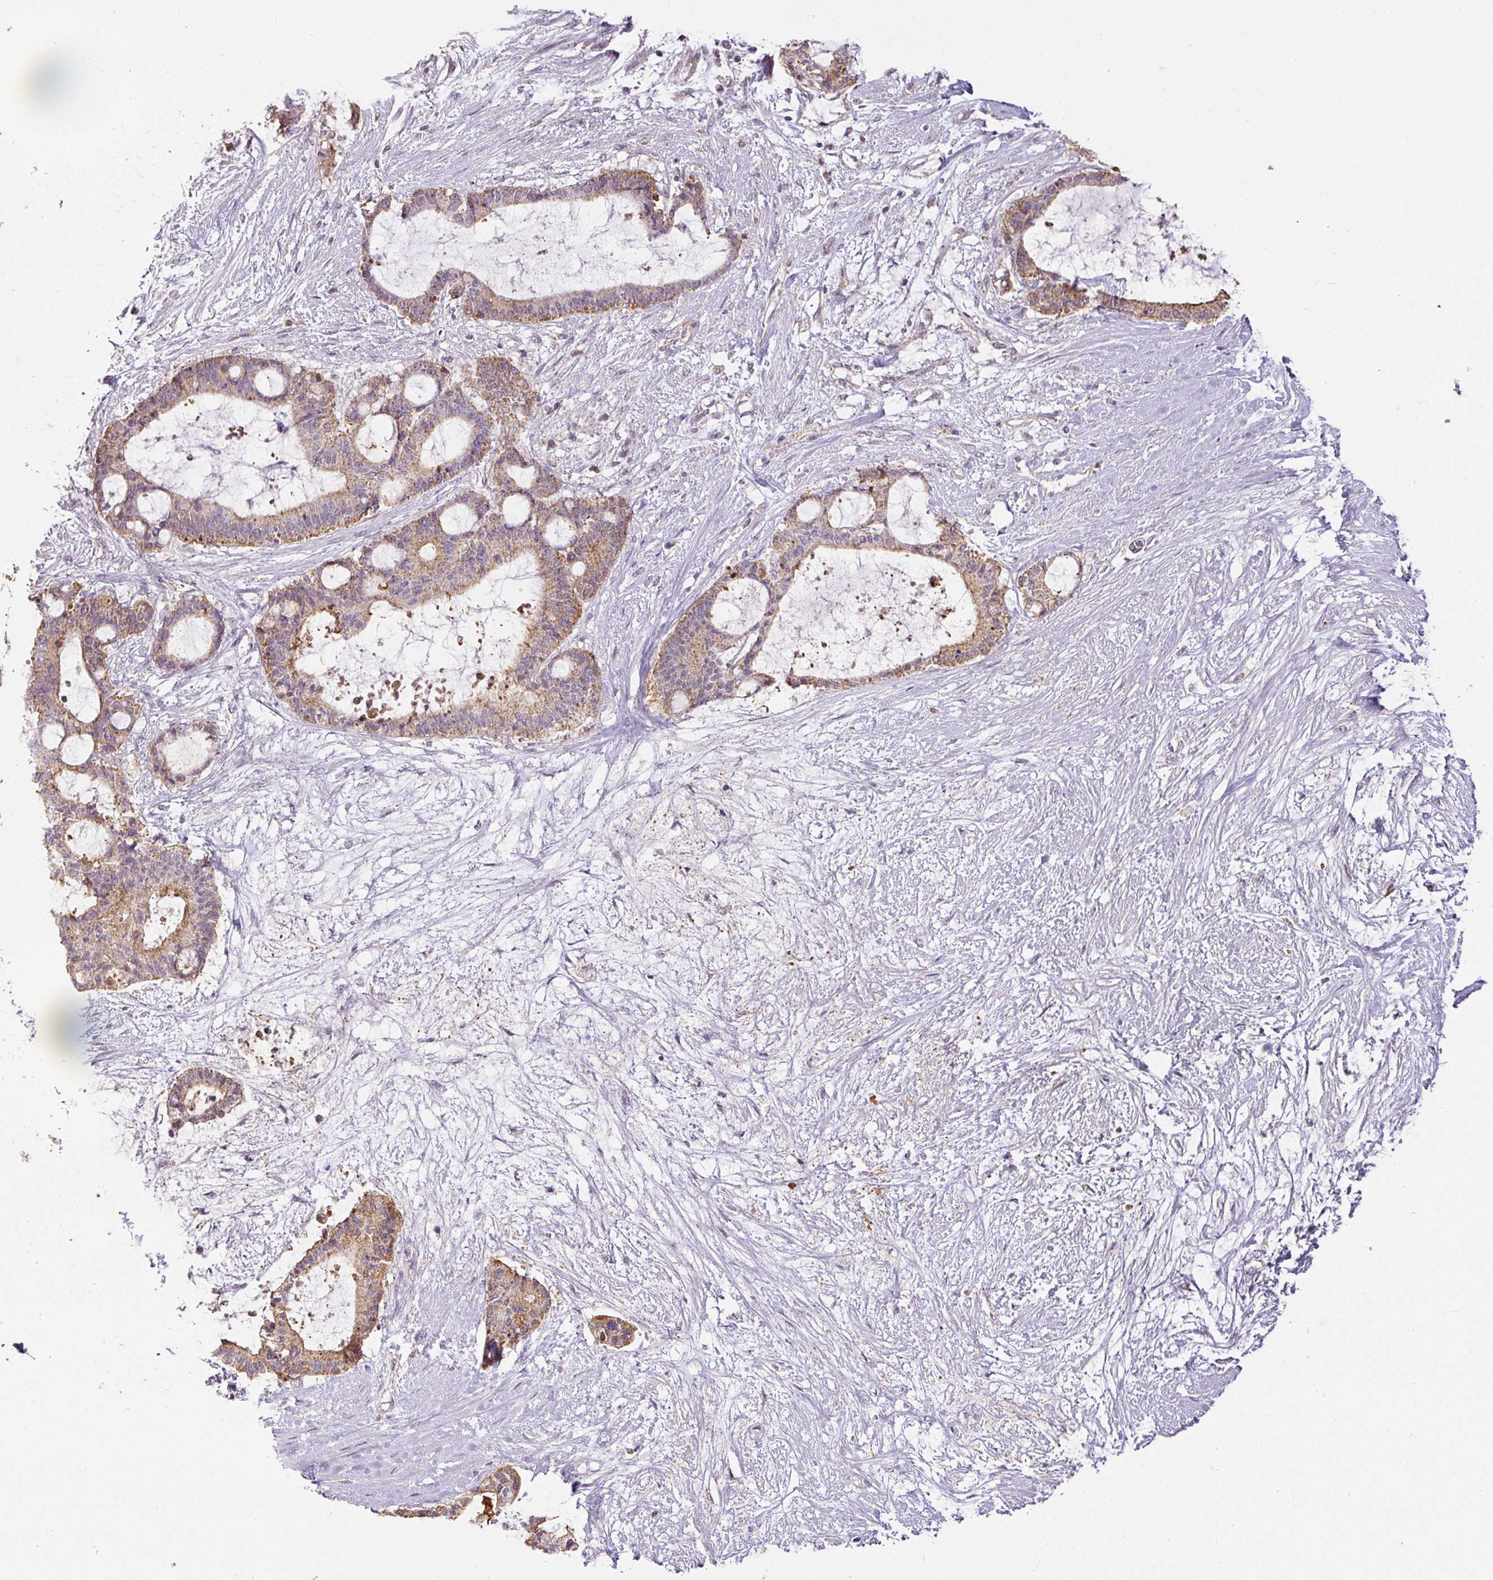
{"staining": {"intensity": "moderate", "quantity": ">75%", "location": "cytoplasmic/membranous"}, "tissue": "liver cancer", "cell_type": "Tumor cells", "image_type": "cancer", "snomed": [{"axis": "morphology", "description": "Normal tissue, NOS"}, {"axis": "morphology", "description": "Cholangiocarcinoma"}, {"axis": "topography", "description": "Liver"}, {"axis": "topography", "description": "Peripheral nerve tissue"}], "caption": "Moderate cytoplasmic/membranous protein staining is appreciated in approximately >75% of tumor cells in liver cholangiocarcinoma.", "gene": "MYOM2", "patient": {"sex": "female", "age": 73}}